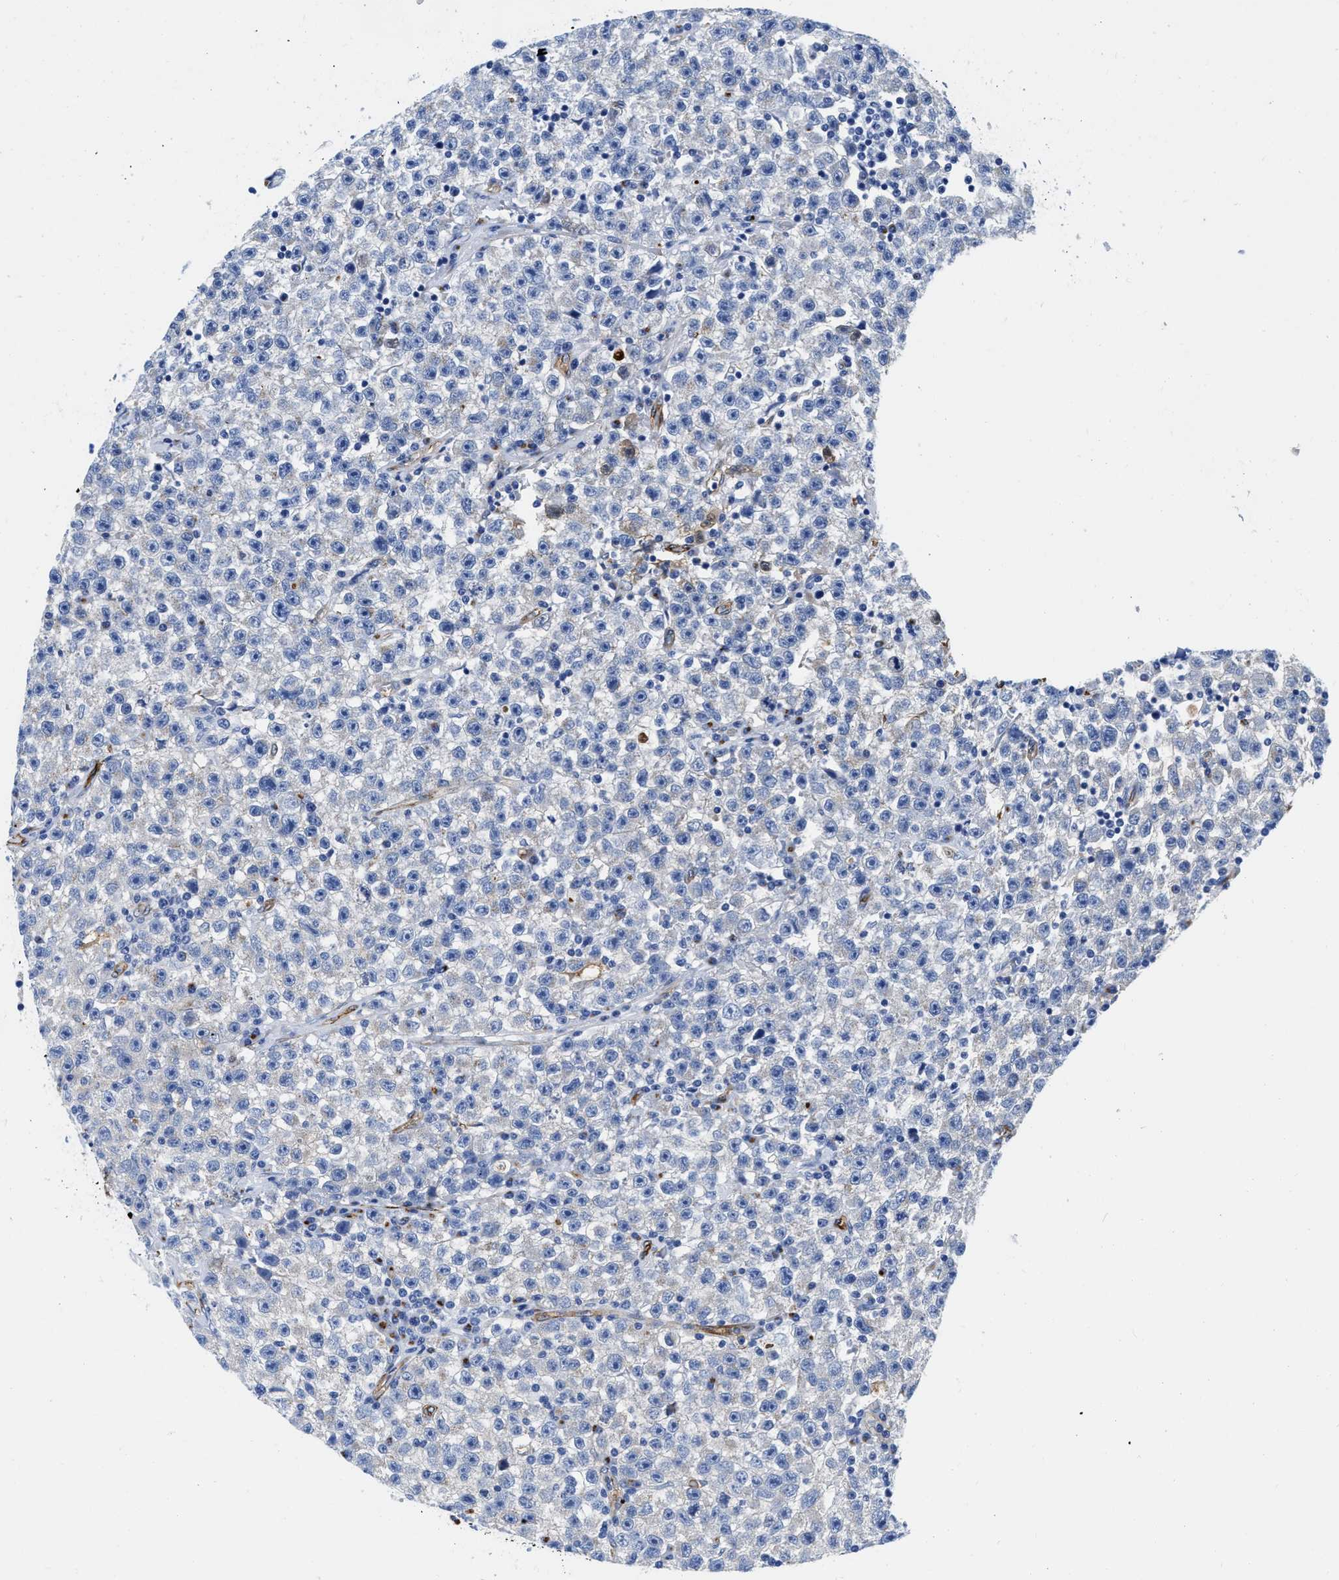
{"staining": {"intensity": "negative", "quantity": "none", "location": "none"}, "tissue": "testis cancer", "cell_type": "Tumor cells", "image_type": "cancer", "snomed": [{"axis": "morphology", "description": "Seminoma, NOS"}, {"axis": "topography", "description": "Testis"}], "caption": "DAB (3,3'-diaminobenzidine) immunohistochemical staining of testis seminoma demonstrates no significant positivity in tumor cells.", "gene": "TVP23B", "patient": {"sex": "male", "age": 22}}